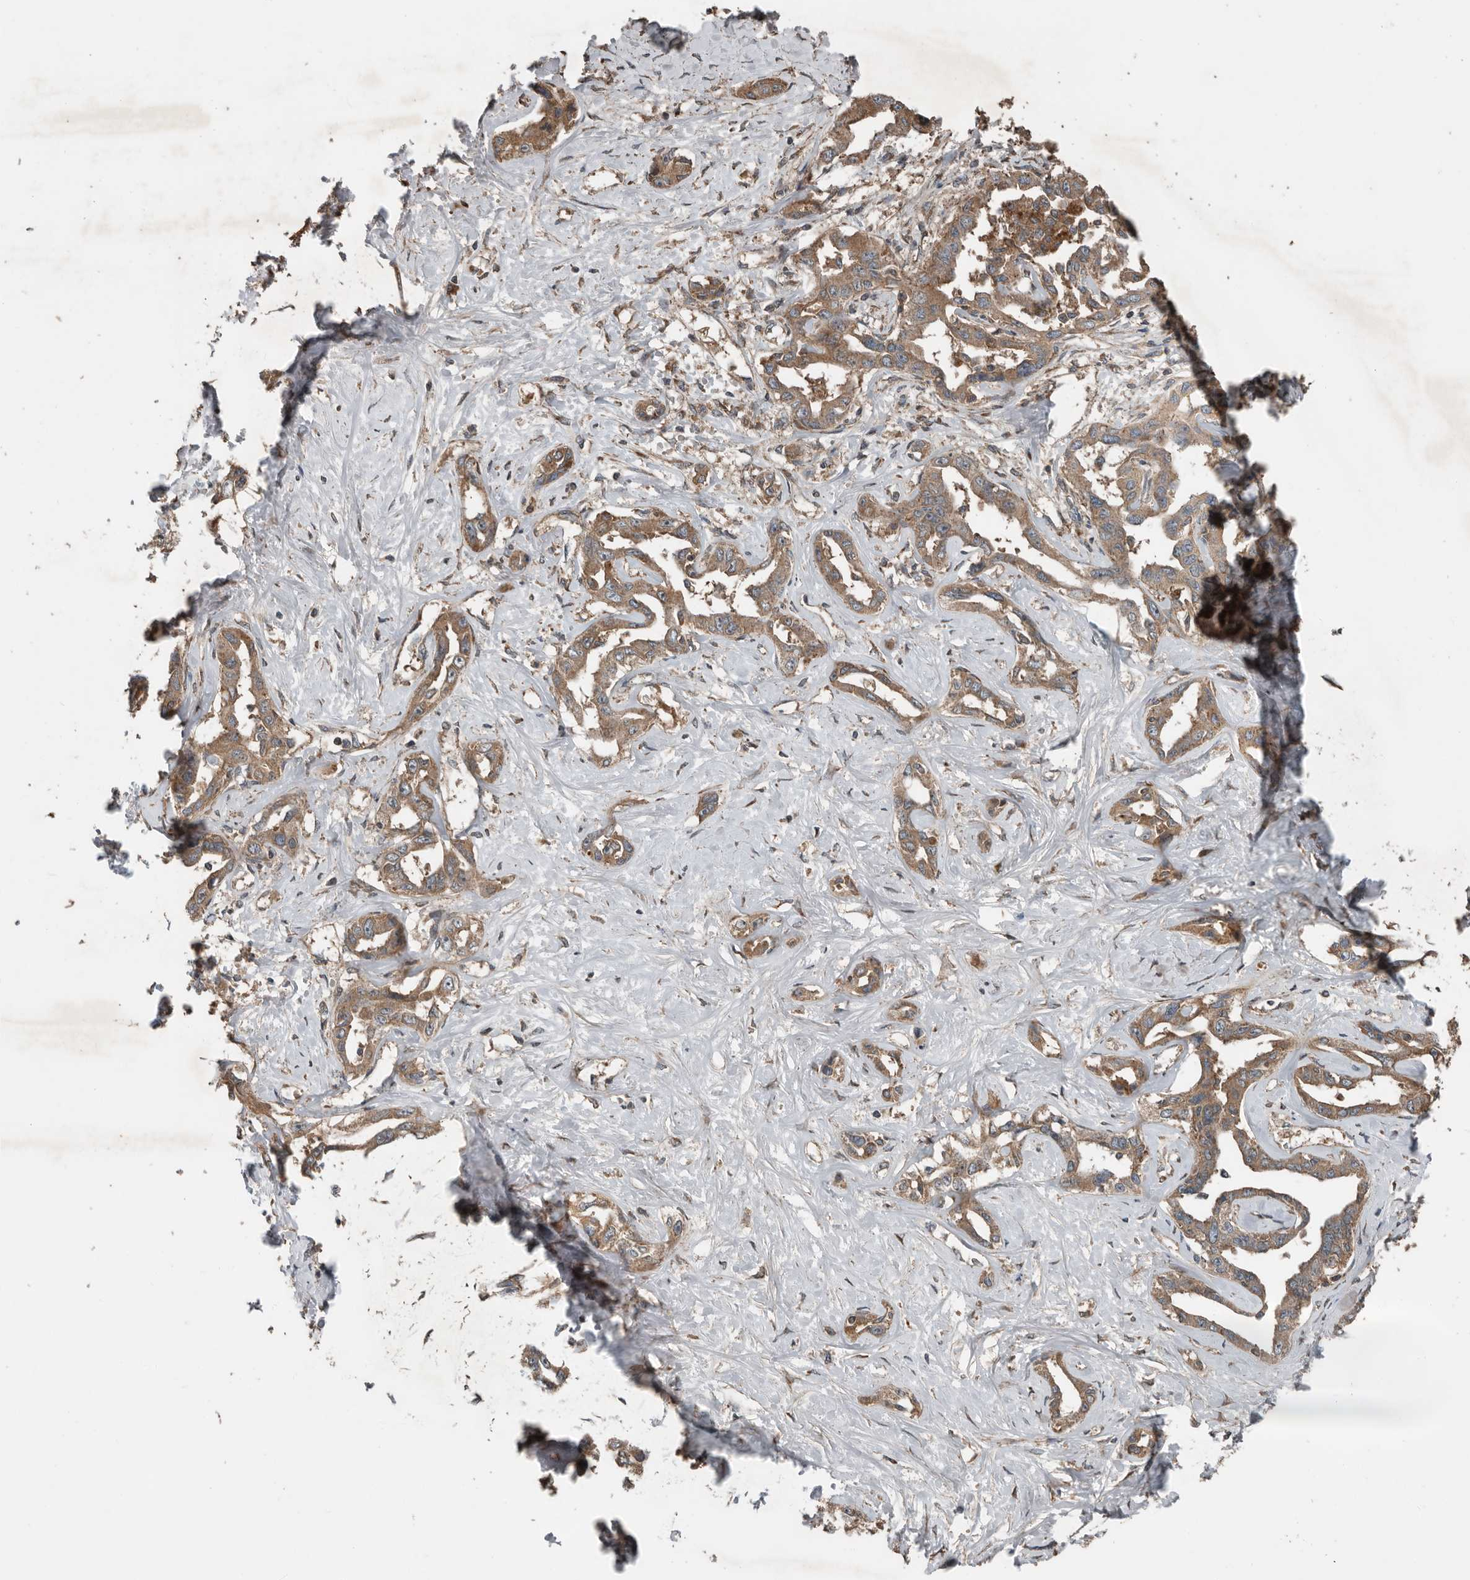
{"staining": {"intensity": "moderate", "quantity": ">75%", "location": "cytoplasmic/membranous"}, "tissue": "liver cancer", "cell_type": "Tumor cells", "image_type": "cancer", "snomed": [{"axis": "morphology", "description": "Cholangiocarcinoma"}, {"axis": "topography", "description": "Liver"}], "caption": "Cholangiocarcinoma (liver) stained with DAB immunohistochemistry exhibits medium levels of moderate cytoplasmic/membranous positivity in about >75% of tumor cells.", "gene": "RNF207", "patient": {"sex": "male", "age": 59}}